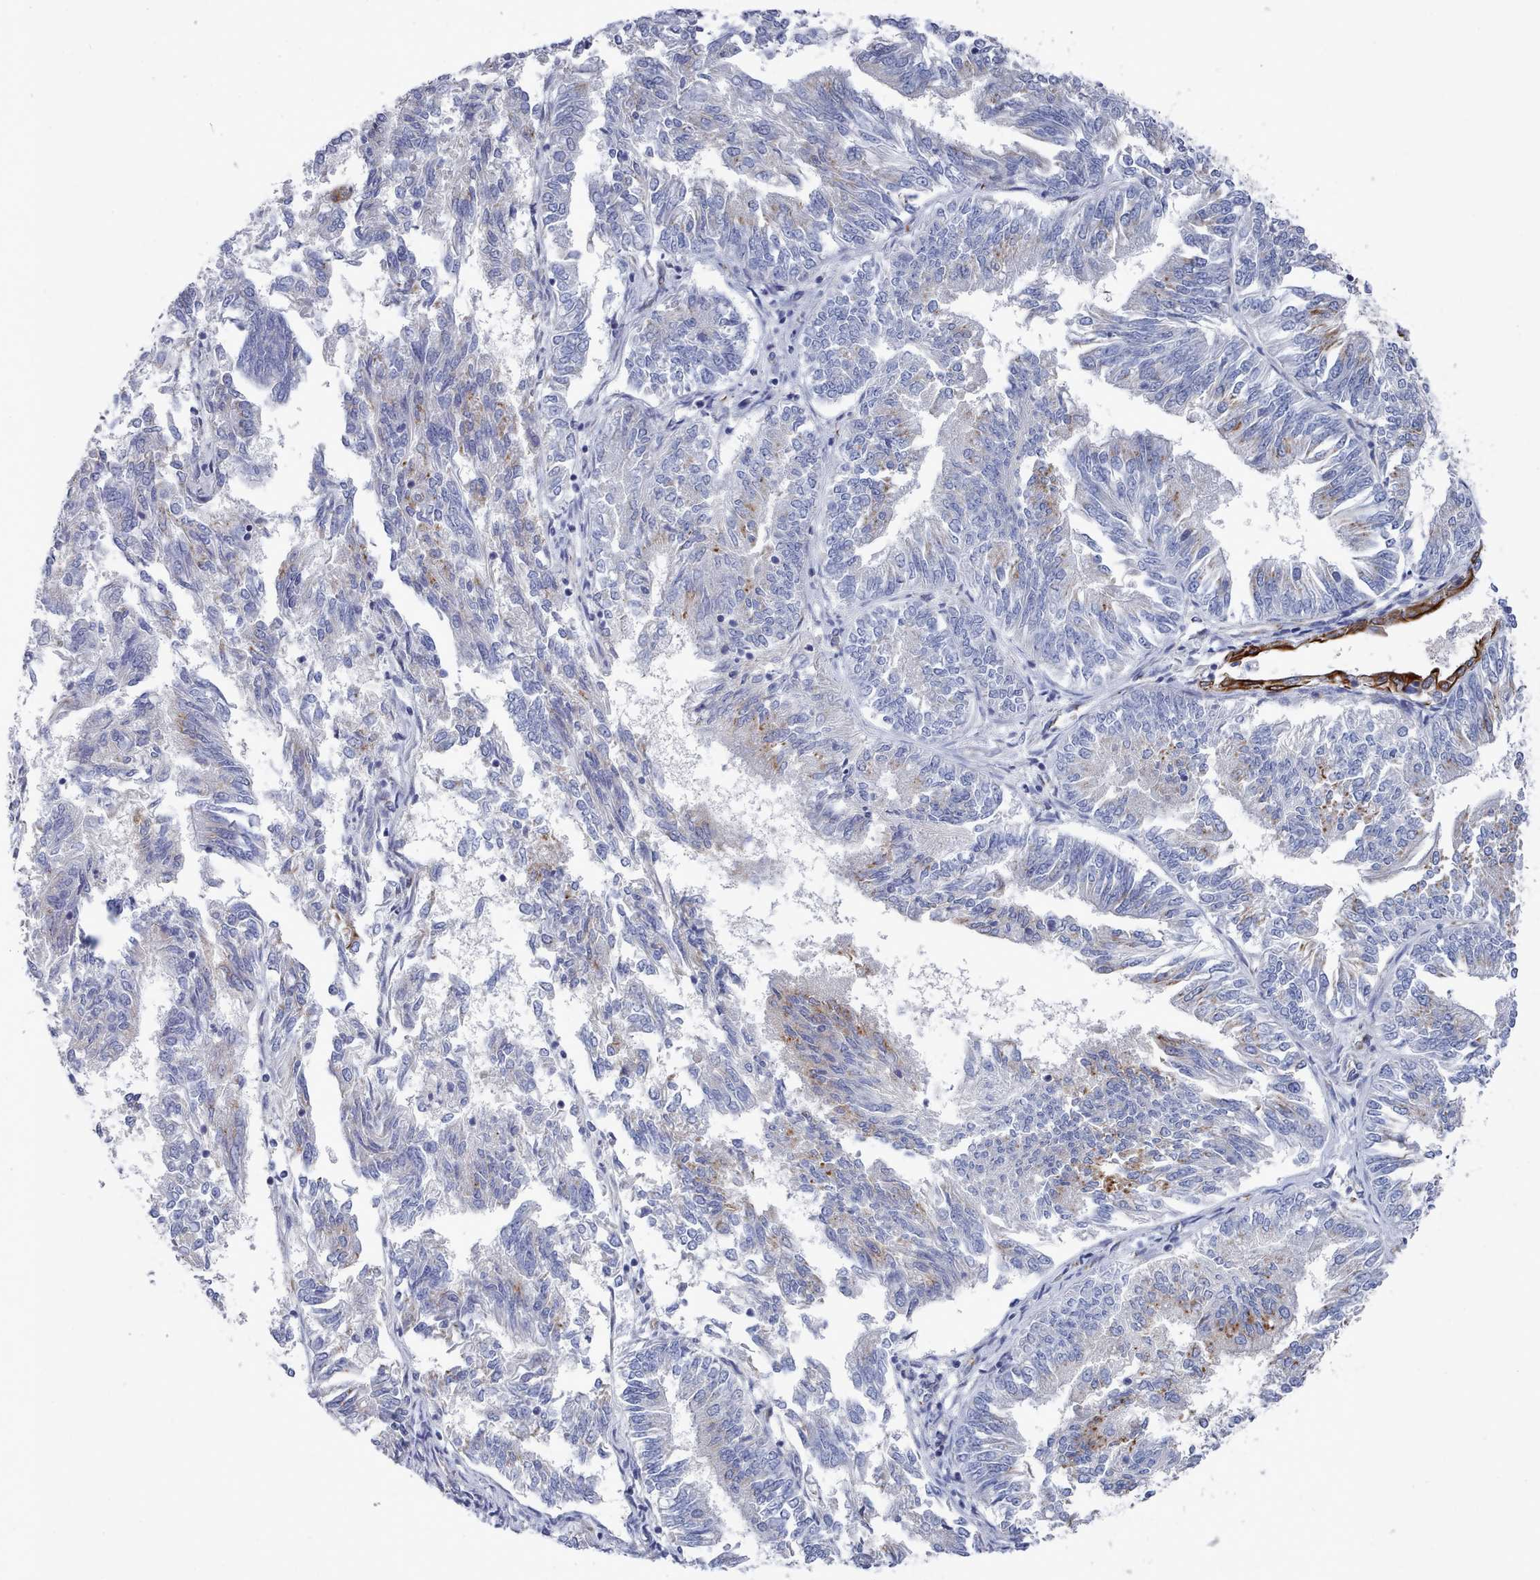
{"staining": {"intensity": "weak", "quantity": "<25%", "location": "cytoplasmic/membranous"}, "tissue": "endometrial cancer", "cell_type": "Tumor cells", "image_type": "cancer", "snomed": [{"axis": "morphology", "description": "Adenocarcinoma, NOS"}, {"axis": "topography", "description": "Endometrium"}], "caption": "Immunohistochemistry (IHC) histopathology image of neoplastic tissue: adenocarcinoma (endometrial) stained with DAB displays no significant protein positivity in tumor cells.", "gene": "PDE4C", "patient": {"sex": "female", "age": 58}}